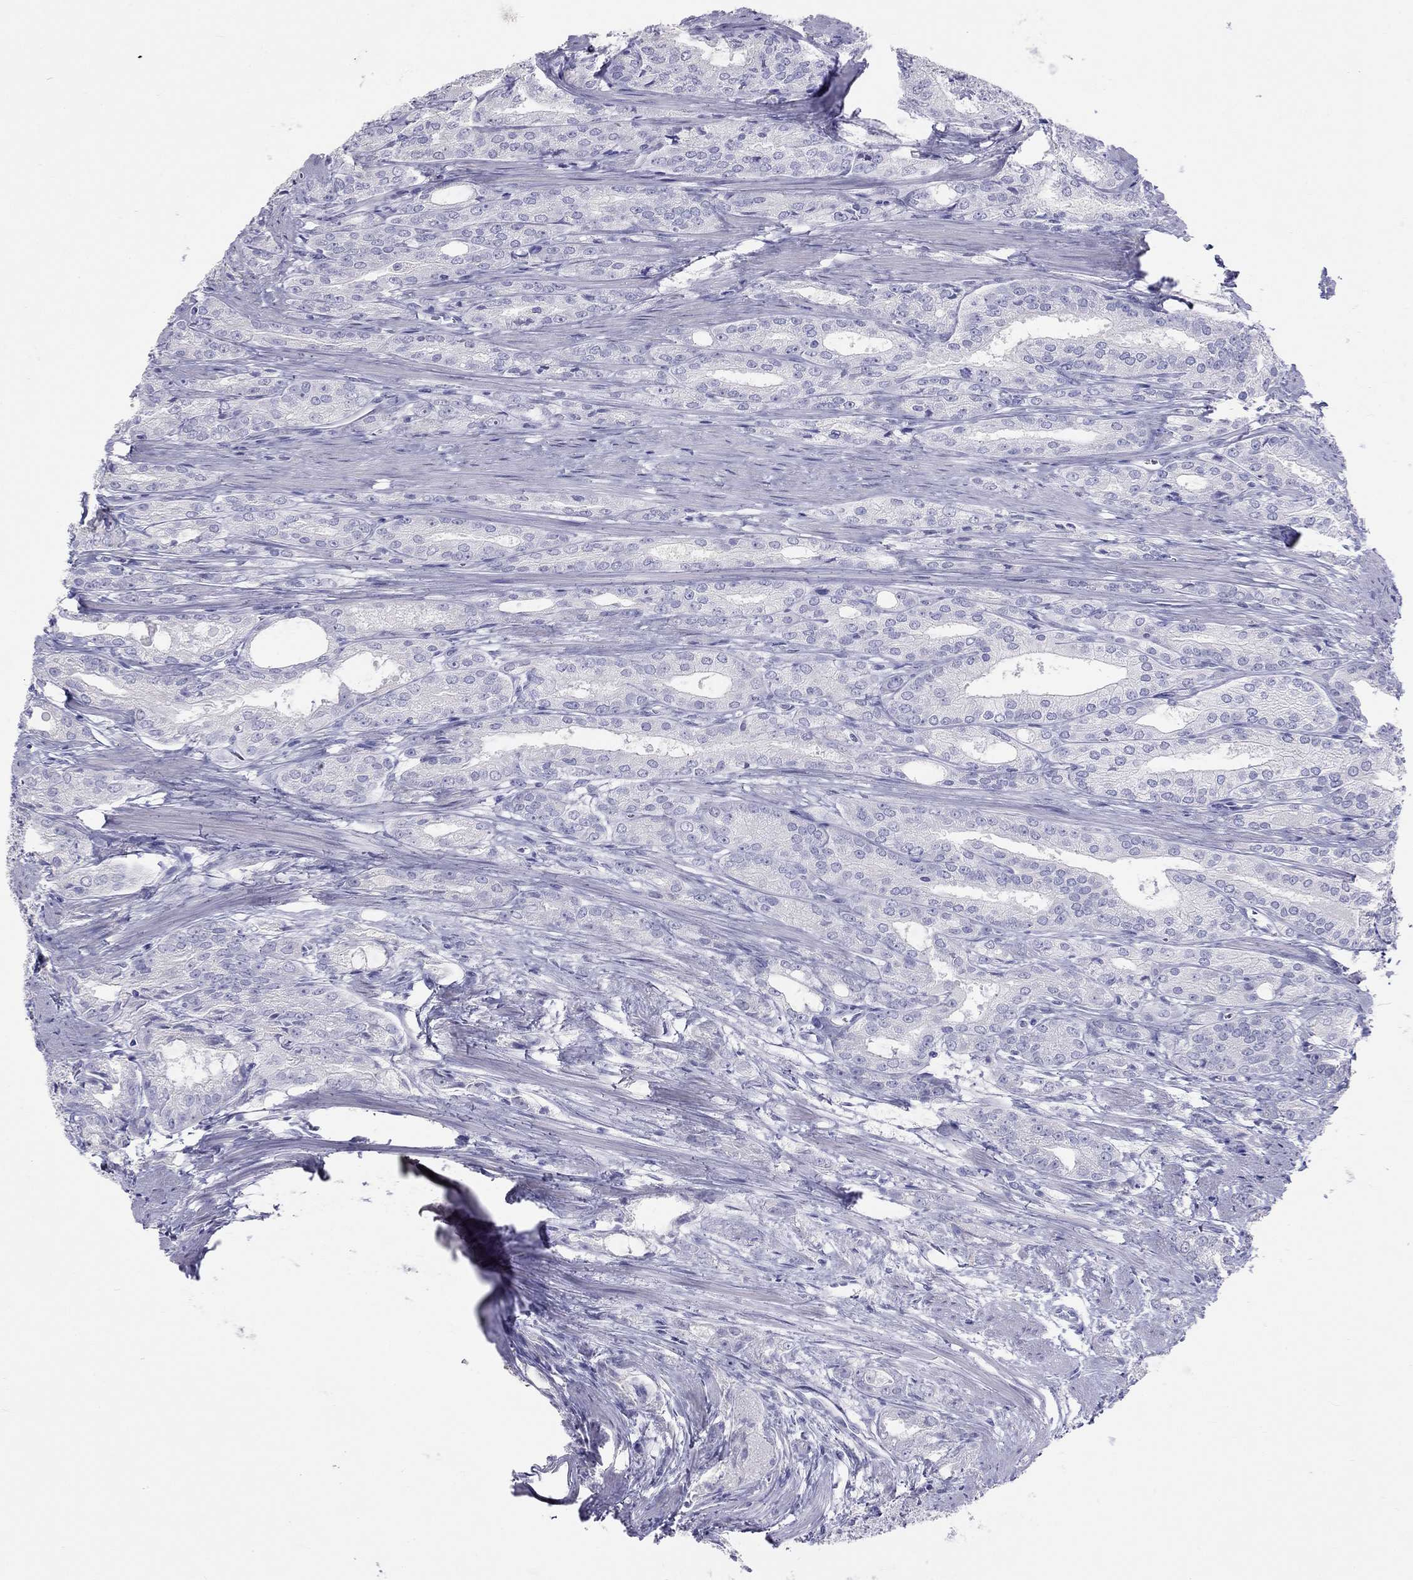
{"staining": {"intensity": "negative", "quantity": "none", "location": "none"}, "tissue": "prostate cancer", "cell_type": "Tumor cells", "image_type": "cancer", "snomed": [{"axis": "morphology", "description": "Adenocarcinoma, NOS"}, {"axis": "morphology", "description": "Adenocarcinoma, High grade"}, {"axis": "topography", "description": "Prostate"}], "caption": "Immunohistochemistry image of neoplastic tissue: prostate cancer (adenocarcinoma (high-grade)) stained with DAB shows no significant protein staining in tumor cells.", "gene": "HLA-DQB2", "patient": {"sex": "male", "age": 70}}